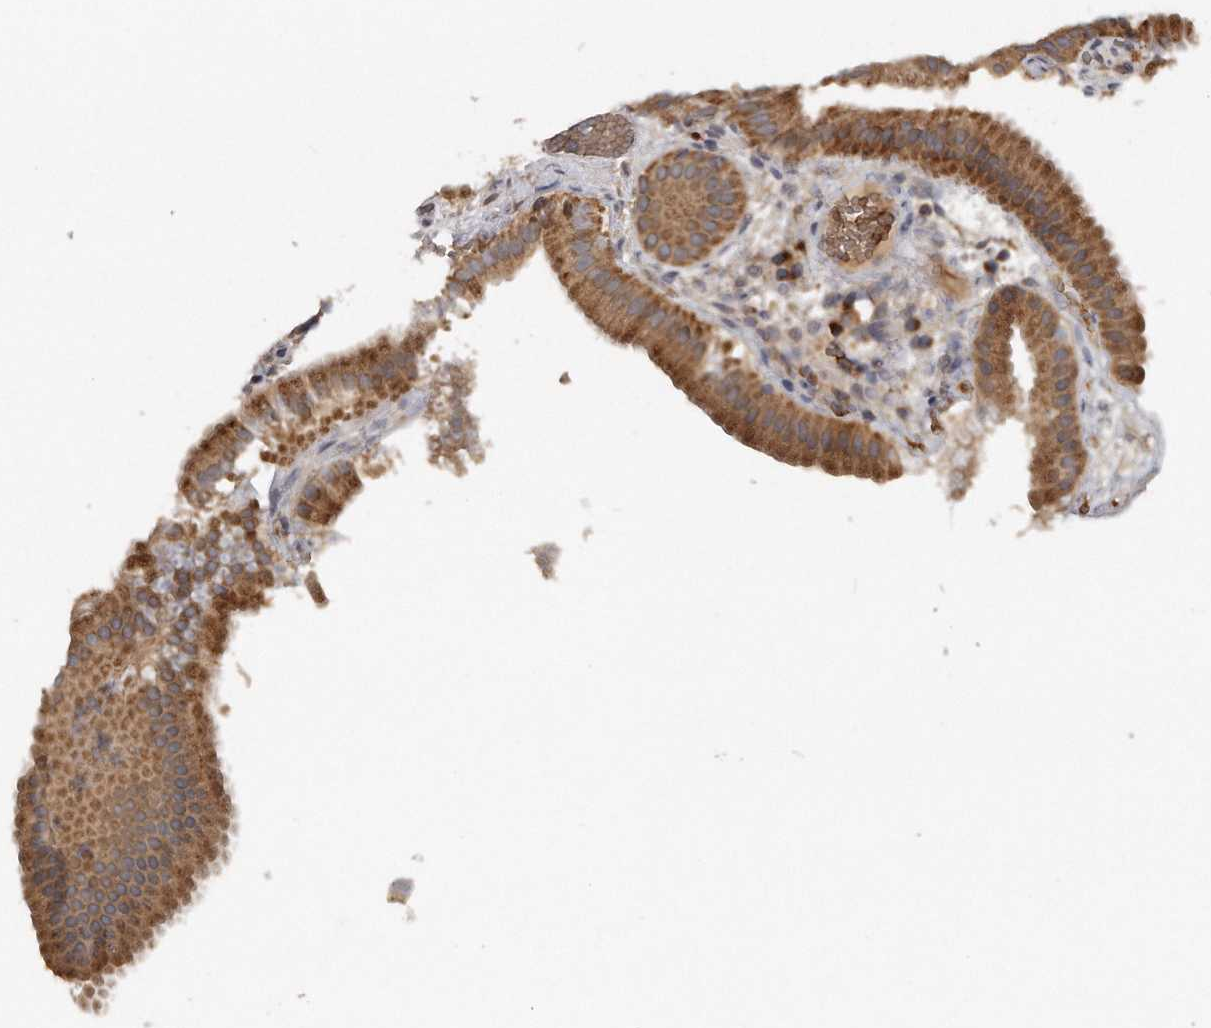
{"staining": {"intensity": "moderate", "quantity": ">75%", "location": "cytoplasmic/membranous"}, "tissue": "gallbladder", "cell_type": "Glandular cells", "image_type": "normal", "snomed": [{"axis": "morphology", "description": "Normal tissue, NOS"}, {"axis": "topography", "description": "Gallbladder"}], "caption": "DAB immunohistochemical staining of normal gallbladder displays moderate cytoplasmic/membranous protein staining in approximately >75% of glandular cells. (DAB IHC with brightfield microscopy, high magnification).", "gene": "TRAPPC14", "patient": {"sex": "female", "age": 30}}